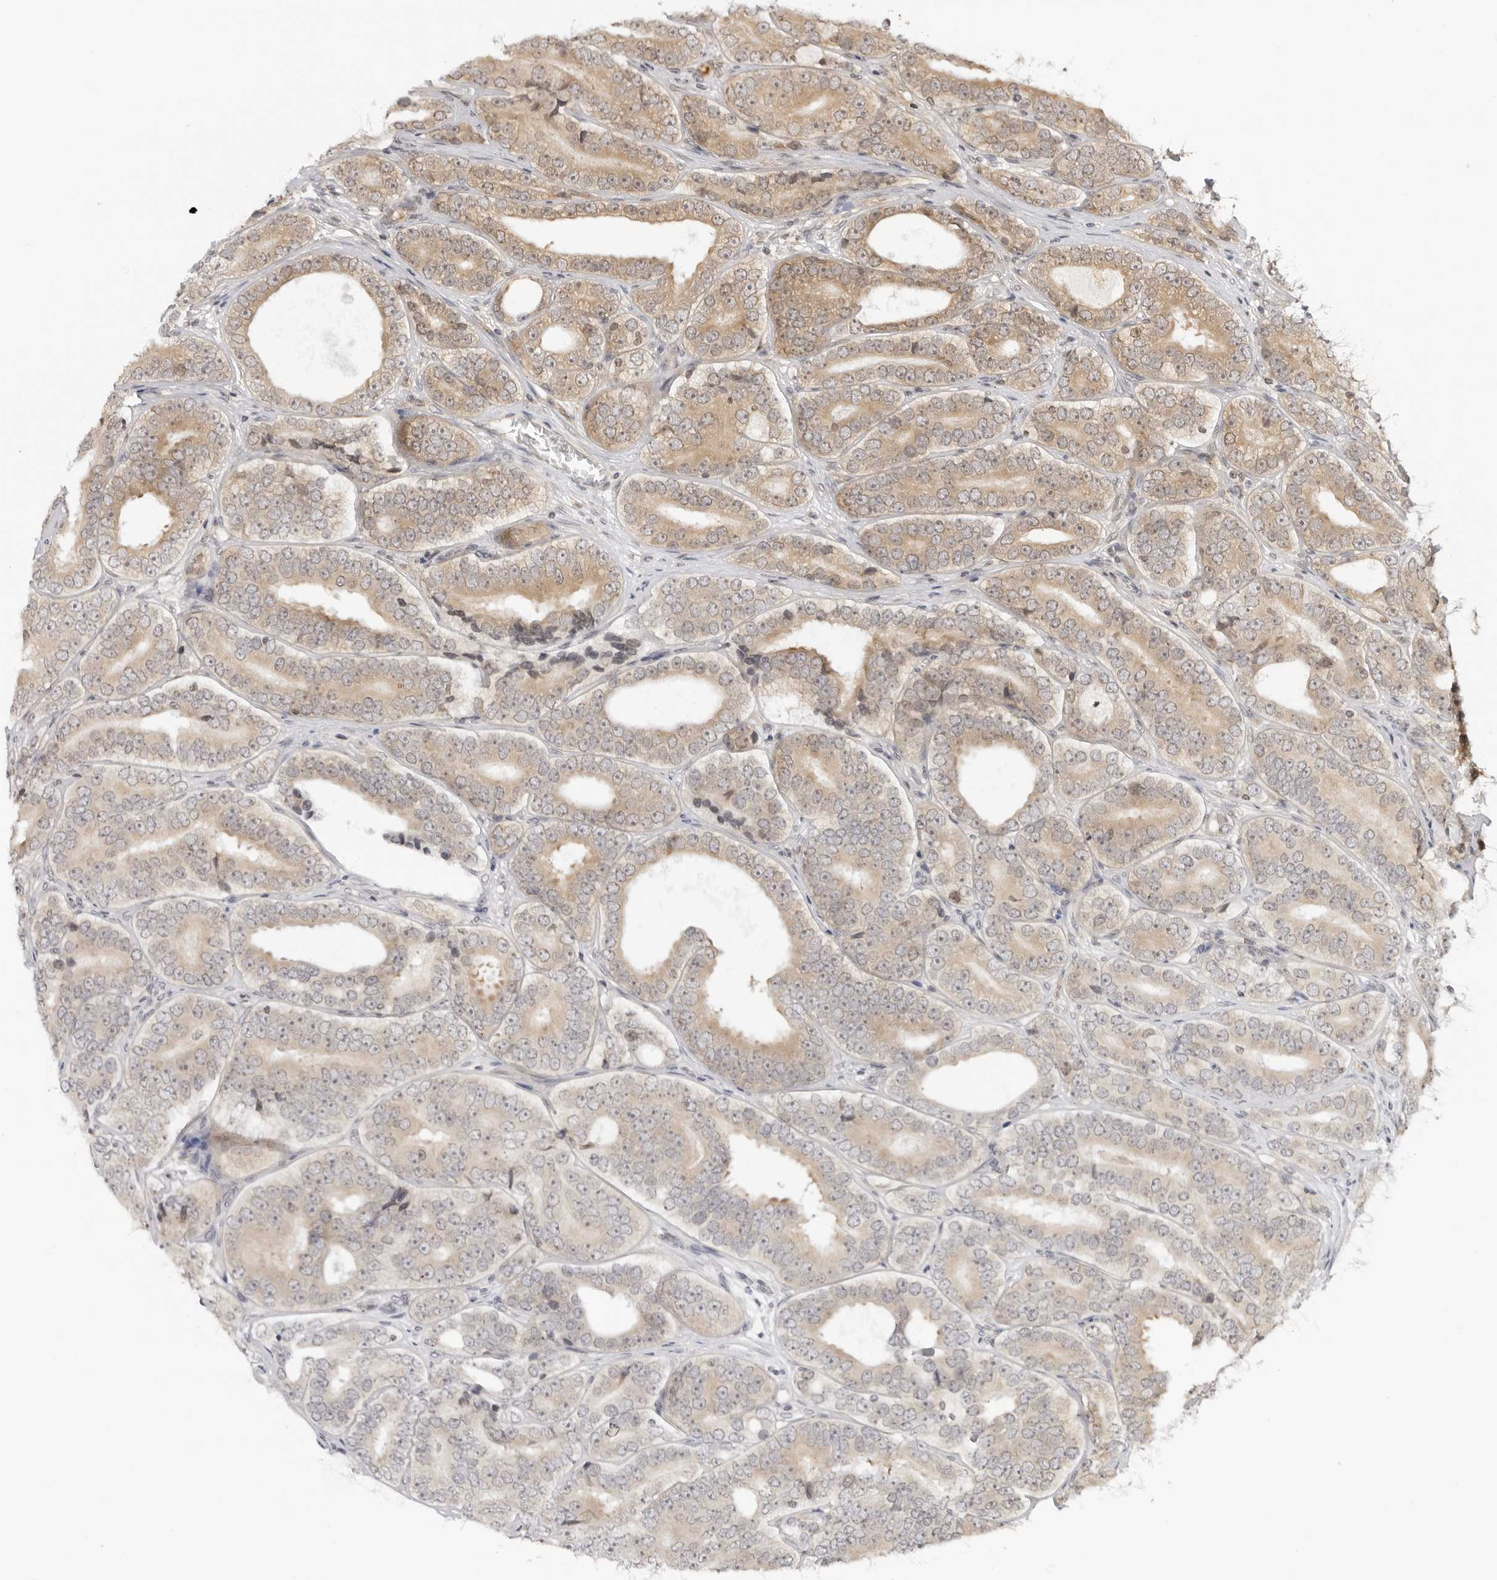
{"staining": {"intensity": "moderate", "quantity": "25%-75%", "location": "cytoplasmic/membranous"}, "tissue": "prostate cancer", "cell_type": "Tumor cells", "image_type": "cancer", "snomed": [{"axis": "morphology", "description": "Adenocarcinoma, High grade"}, {"axis": "topography", "description": "Prostate"}], "caption": "Immunohistochemical staining of human prostate adenocarcinoma (high-grade) shows medium levels of moderate cytoplasmic/membranous protein positivity in approximately 25%-75% of tumor cells.", "gene": "PRRC2C", "patient": {"sex": "male", "age": 56}}